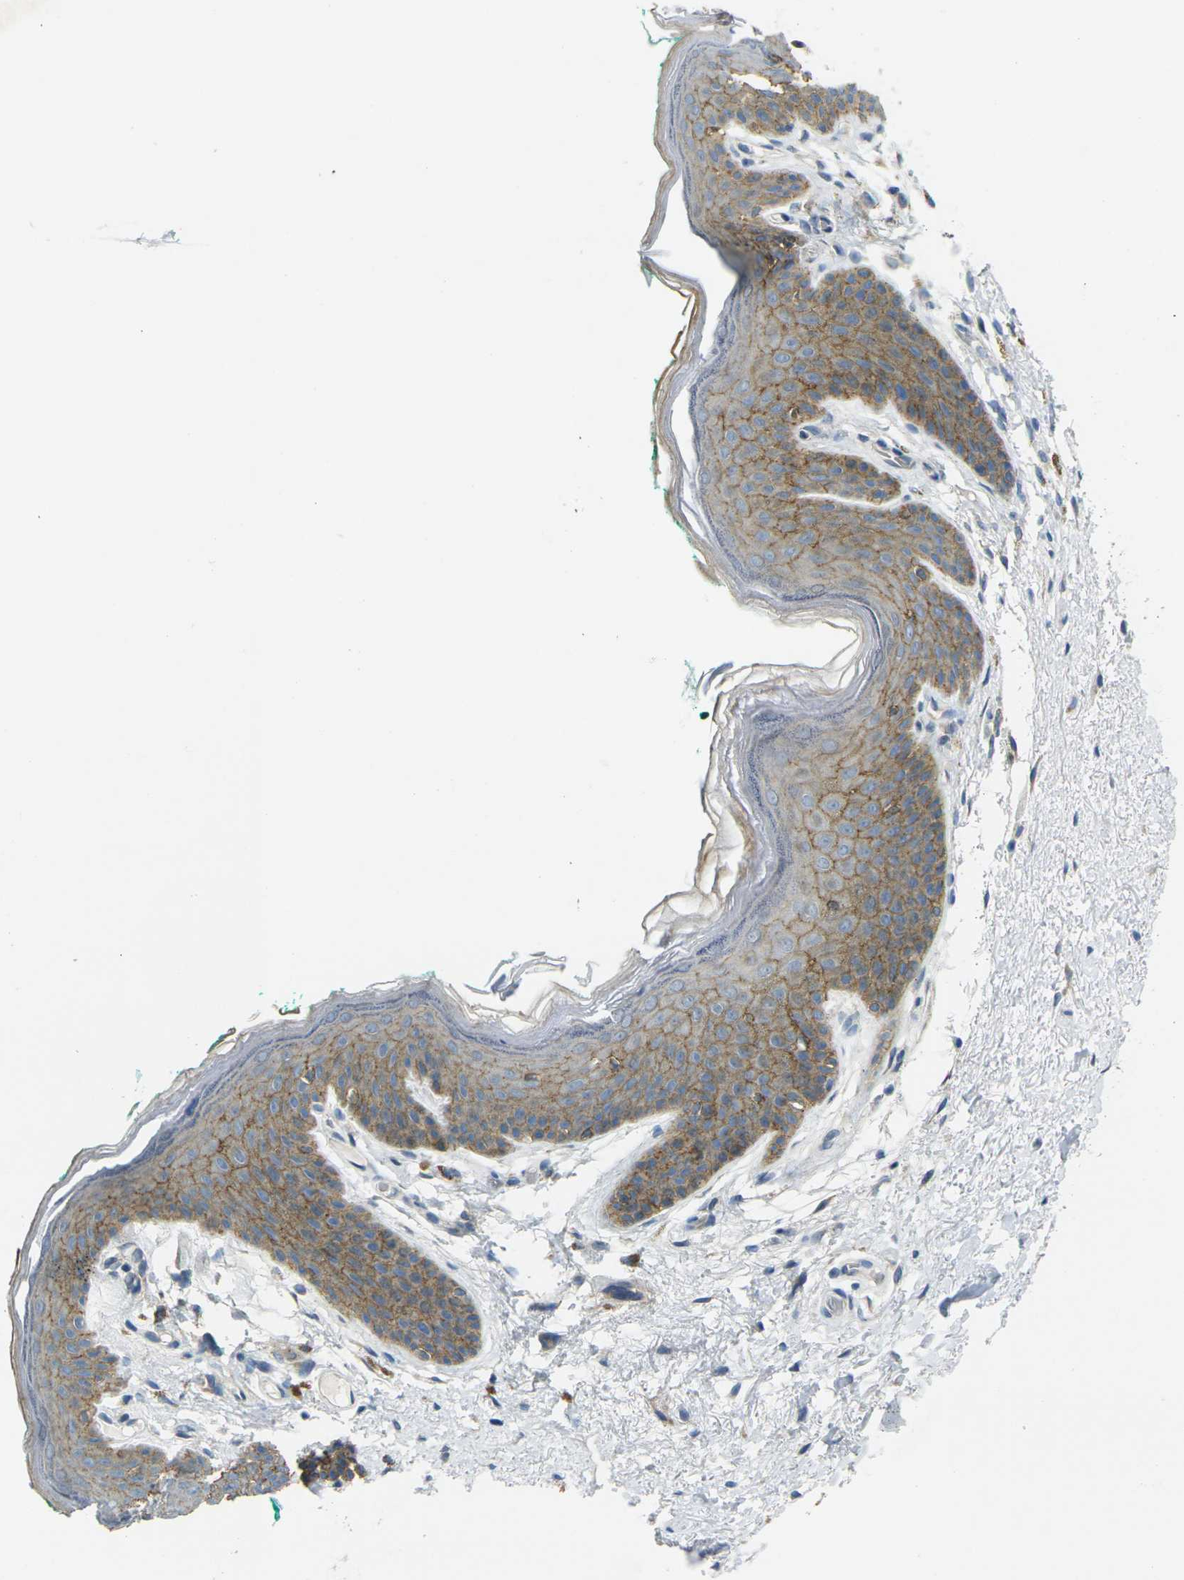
{"staining": {"intensity": "moderate", "quantity": ">75%", "location": "cytoplasmic/membranous"}, "tissue": "skin", "cell_type": "Epidermal cells", "image_type": "normal", "snomed": [{"axis": "morphology", "description": "Normal tissue, NOS"}, {"axis": "topography", "description": "Anal"}], "caption": "Moderate cytoplasmic/membranous expression for a protein is seen in approximately >75% of epidermal cells of unremarkable skin using immunohistochemistry.", "gene": "RHBDD1", "patient": {"sex": "male", "age": 74}}